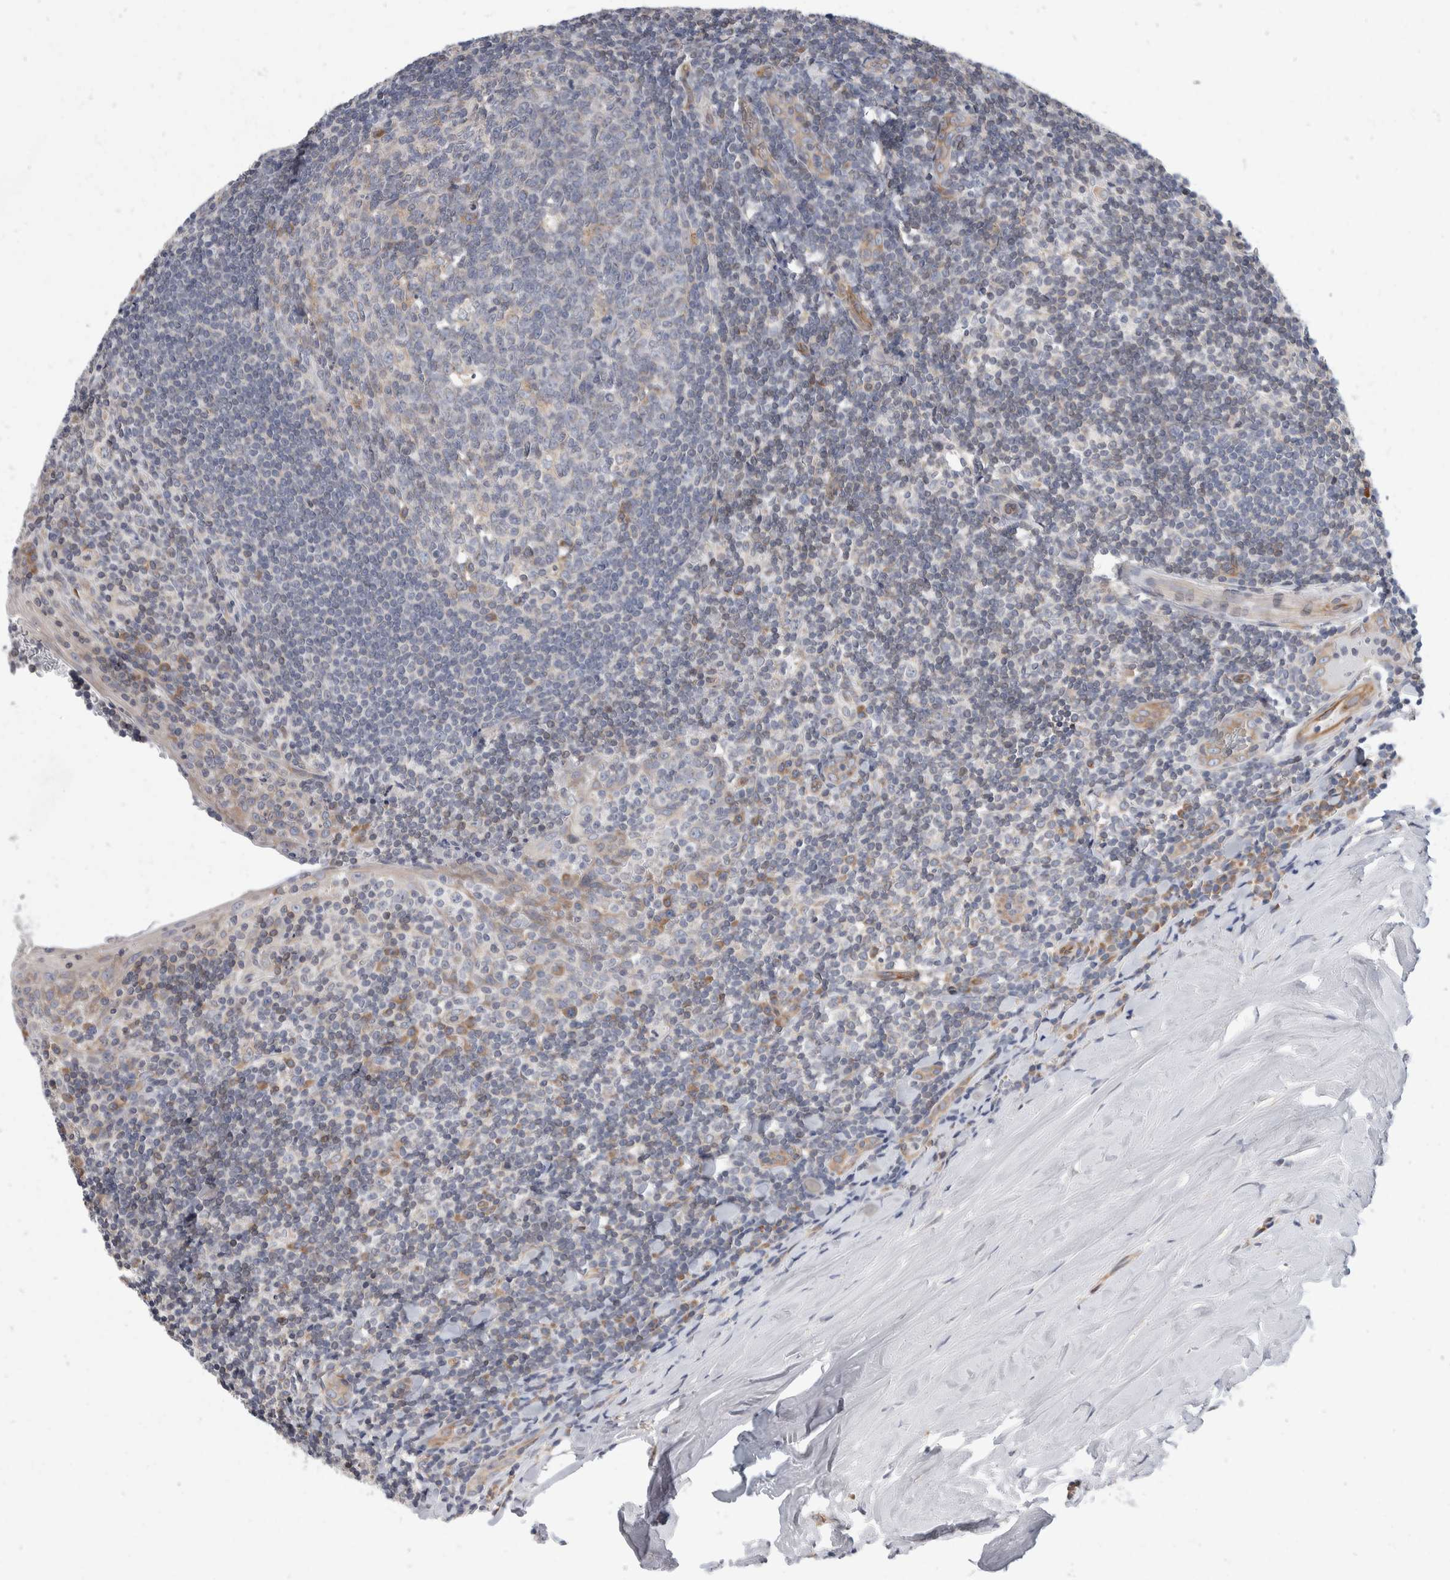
{"staining": {"intensity": "negative", "quantity": "none", "location": "none"}, "tissue": "tonsil", "cell_type": "Germinal center cells", "image_type": "normal", "snomed": [{"axis": "morphology", "description": "Normal tissue, NOS"}, {"axis": "topography", "description": "Tonsil"}], "caption": "The photomicrograph shows no significant expression in germinal center cells of tonsil. The staining was performed using DAB (3,3'-diaminobenzidine) to visualize the protein expression in brown, while the nuclei were stained in blue with hematoxylin (Magnification: 20x).", "gene": "TMEM245", "patient": {"sex": "male", "age": 37}}